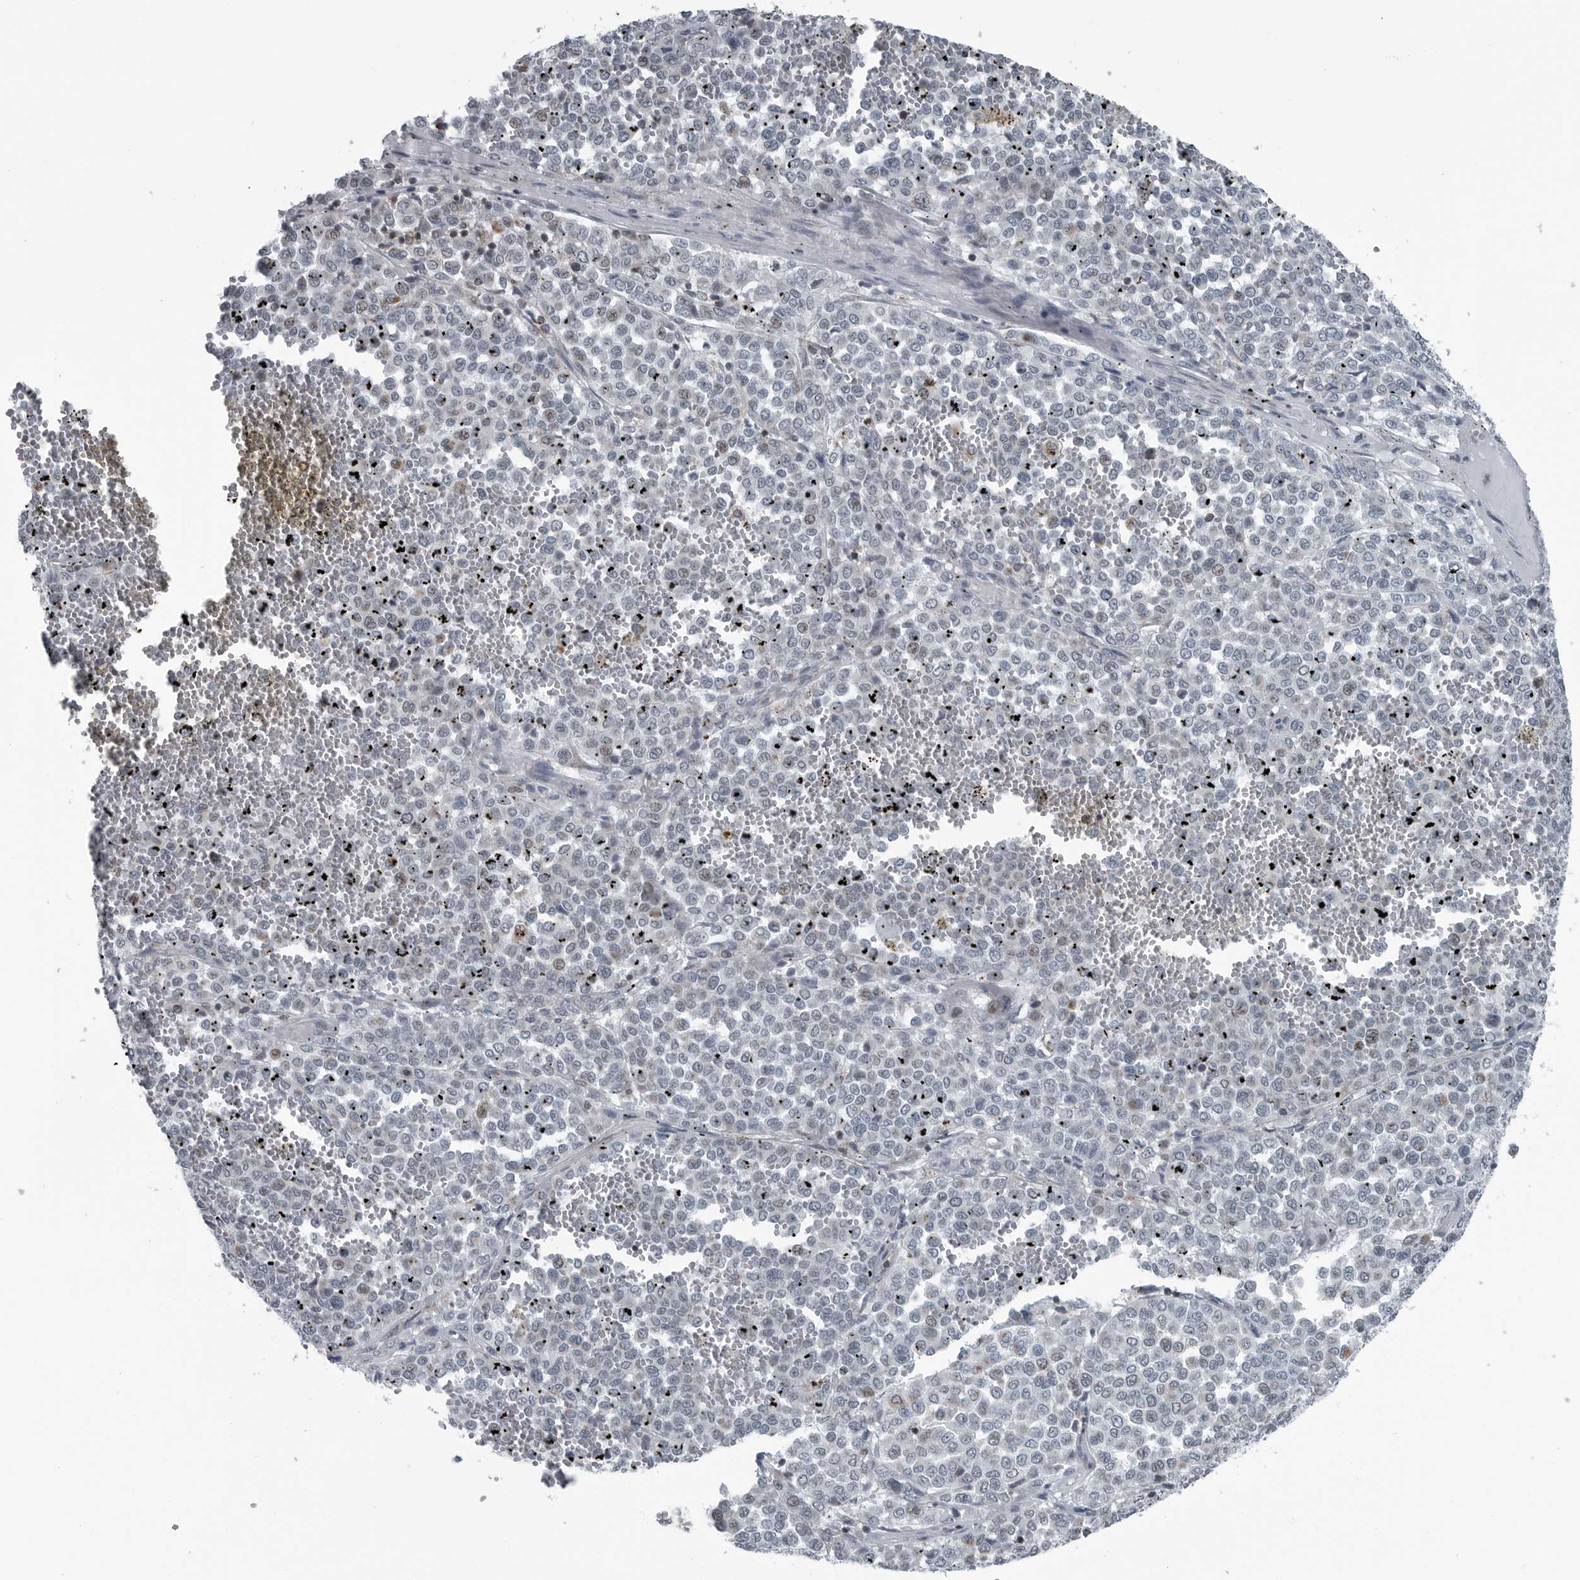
{"staining": {"intensity": "negative", "quantity": "none", "location": "none"}, "tissue": "melanoma", "cell_type": "Tumor cells", "image_type": "cancer", "snomed": [{"axis": "morphology", "description": "Malignant melanoma, Metastatic site"}, {"axis": "topography", "description": "Pancreas"}], "caption": "Tumor cells show no significant protein positivity in melanoma.", "gene": "GAK", "patient": {"sex": "female", "age": 30}}